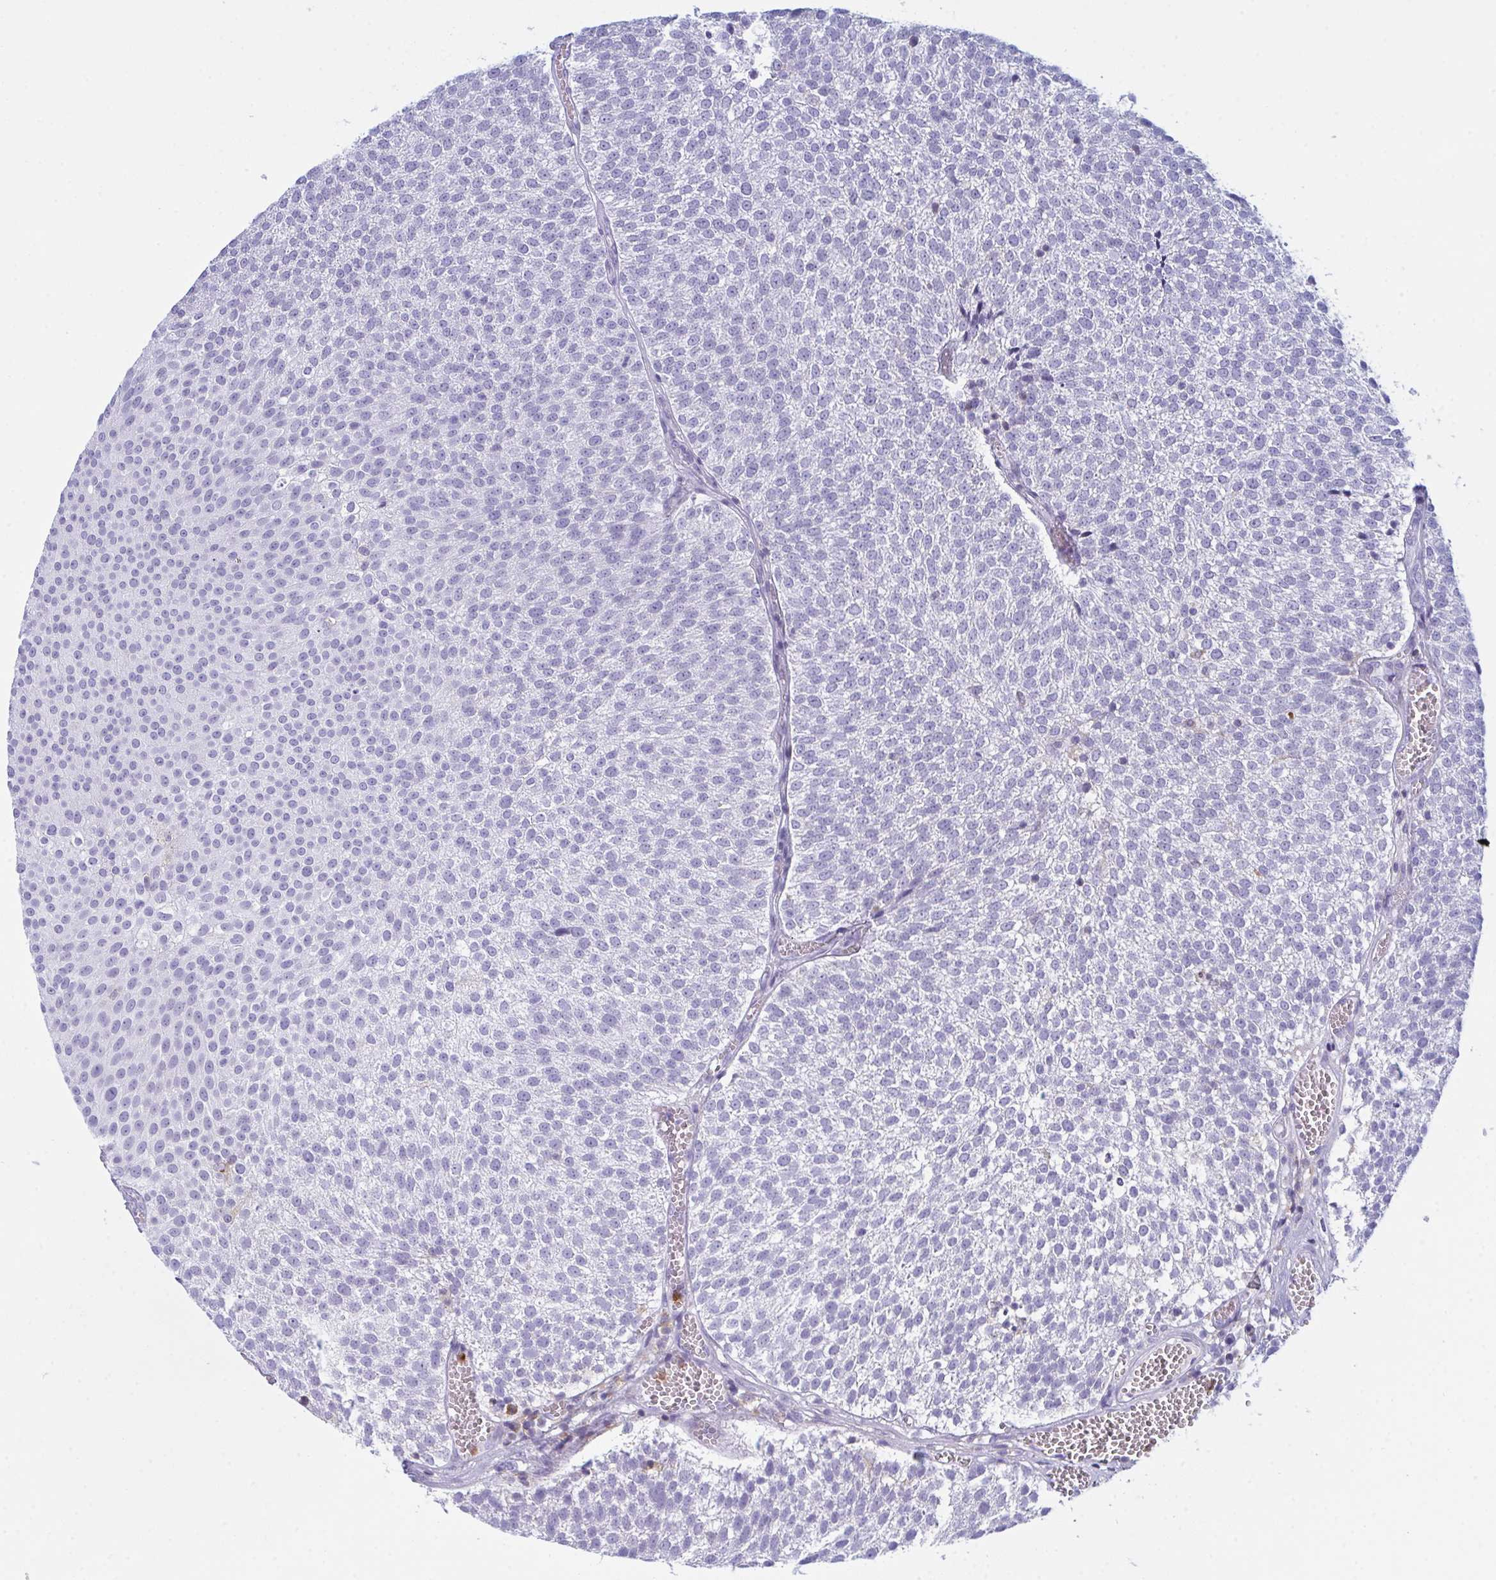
{"staining": {"intensity": "negative", "quantity": "none", "location": "none"}, "tissue": "urothelial cancer", "cell_type": "Tumor cells", "image_type": "cancer", "snomed": [{"axis": "morphology", "description": "Urothelial carcinoma, Low grade"}, {"axis": "topography", "description": "Urinary bladder"}], "caption": "Tumor cells show no significant positivity in low-grade urothelial carcinoma.", "gene": "MYO1F", "patient": {"sex": "female", "age": 79}}